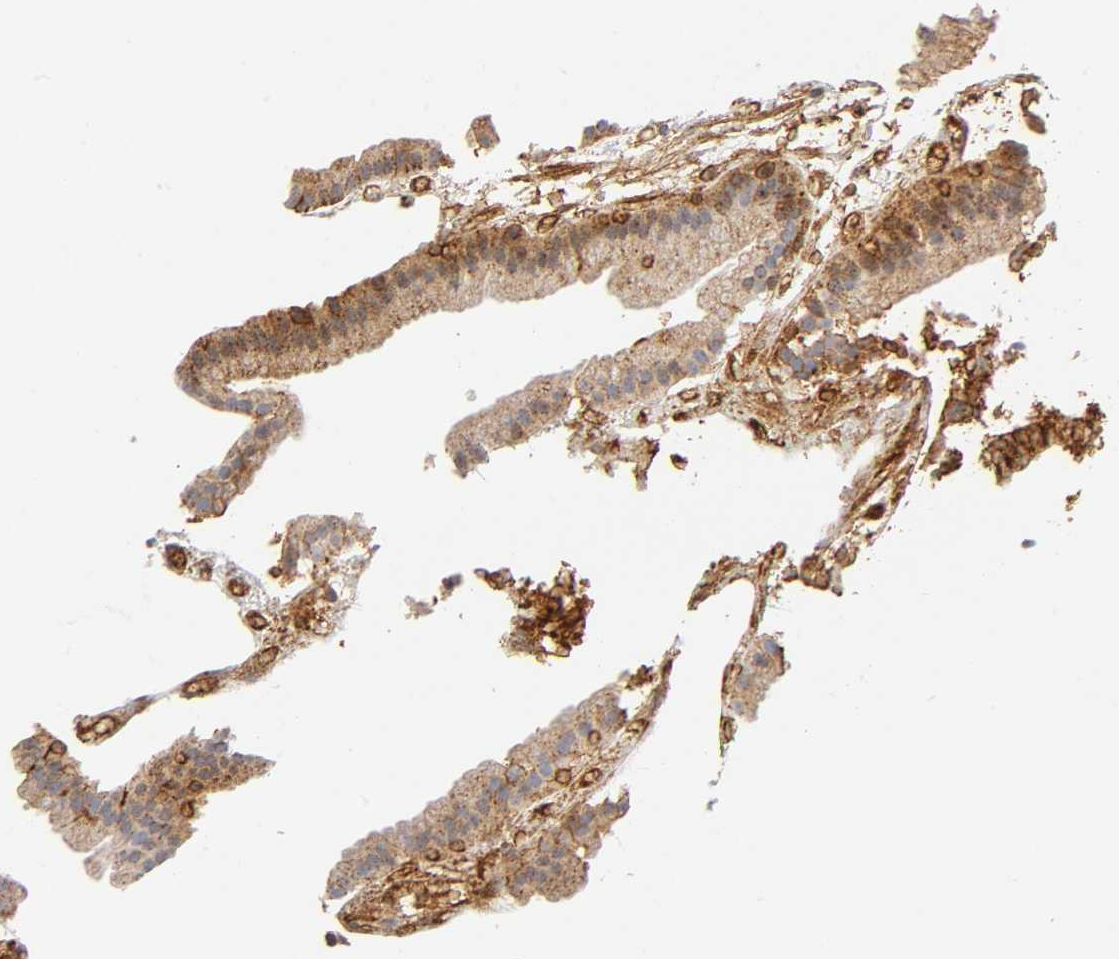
{"staining": {"intensity": "moderate", "quantity": ">75%", "location": "cytoplasmic/membranous,nuclear"}, "tissue": "gallbladder", "cell_type": "Glandular cells", "image_type": "normal", "snomed": [{"axis": "morphology", "description": "Normal tissue, NOS"}, {"axis": "topography", "description": "Gallbladder"}], "caption": "This is a histology image of IHC staining of normal gallbladder, which shows moderate expression in the cytoplasmic/membranous,nuclear of glandular cells.", "gene": "ANXA7", "patient": {"sex": "female", "age": 63}}